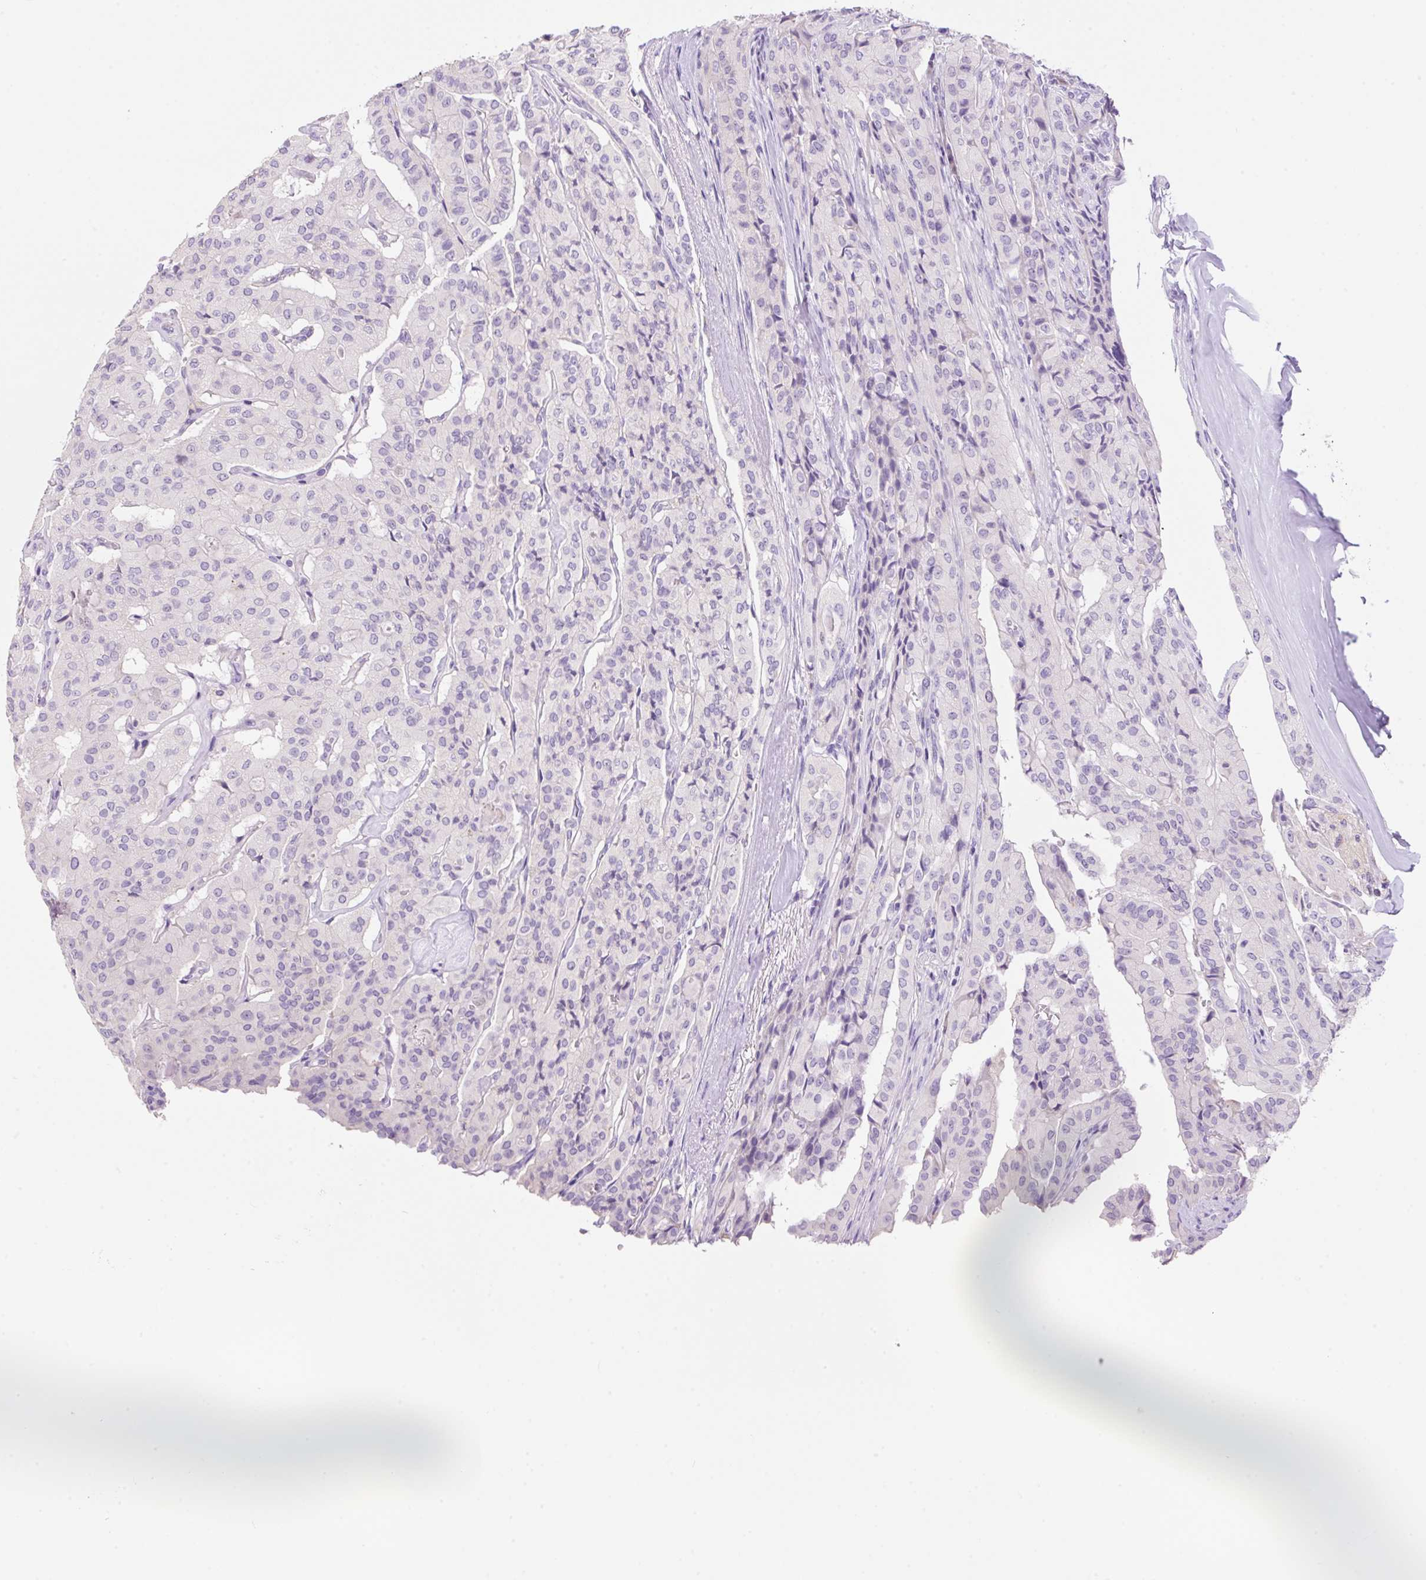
{"staining": {"intensity": "negative", "quantity": "none", "location": "none"}, "tissue": "thyroid cancer", "cell_type": "Tumor cells", "image_type": "cancer", "snomed": [{"axis": "morphology", "description": "Papillary adenocarcinoma, NOS"}, {"axis": "topography", "description": "Thyroid gland"}], "caption": "Protein analysis of thyroid cancer demonstrates no significant staining in tumor cells.", "gene": "NDST3", "patient": {"sex": "female", "age": 59}}